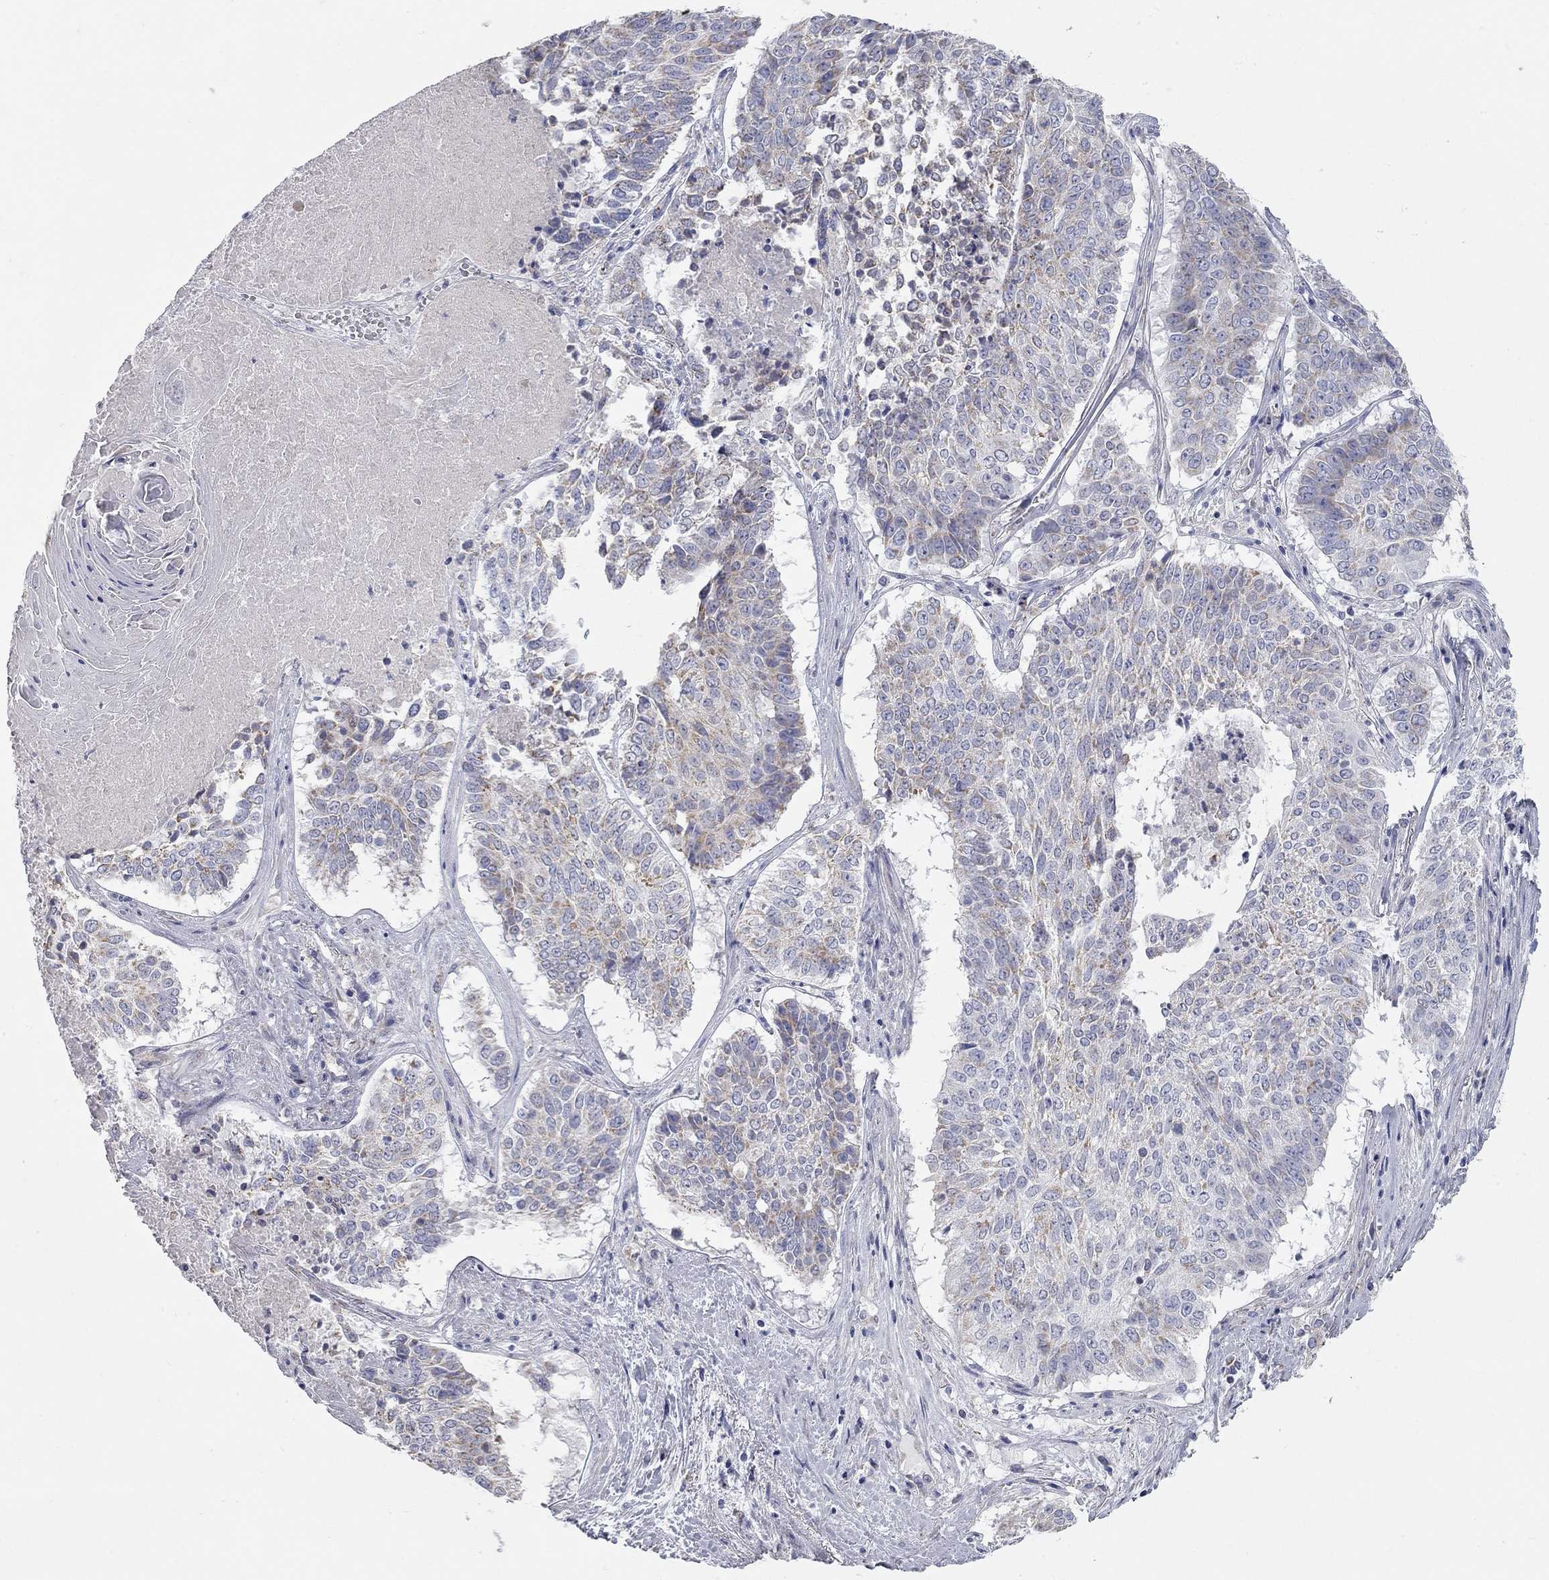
{"staining": {"intensity": "moderate", "quantity": "<25%", "location": "cytoplasmic/membranous"}, "tissue": "lung cancer", "cell_type": "Tumor cells", "image_type": "cancer", "snomed": [{"axis": "morphology", "description": "Squamous cell carcinoma, NOS"}, {"axis": "topography", "description": "Lung"}], "caption": "IHC (DAB (3,3'-diaminobenzidine)) staining of human squamous cell carcinoma (lung) shows moderate cytoplasmic/membranous protein positivity in about <25% of tumor cells.", "gene": "CFAP161", "patient": {"sex": "male", "age": 64}}